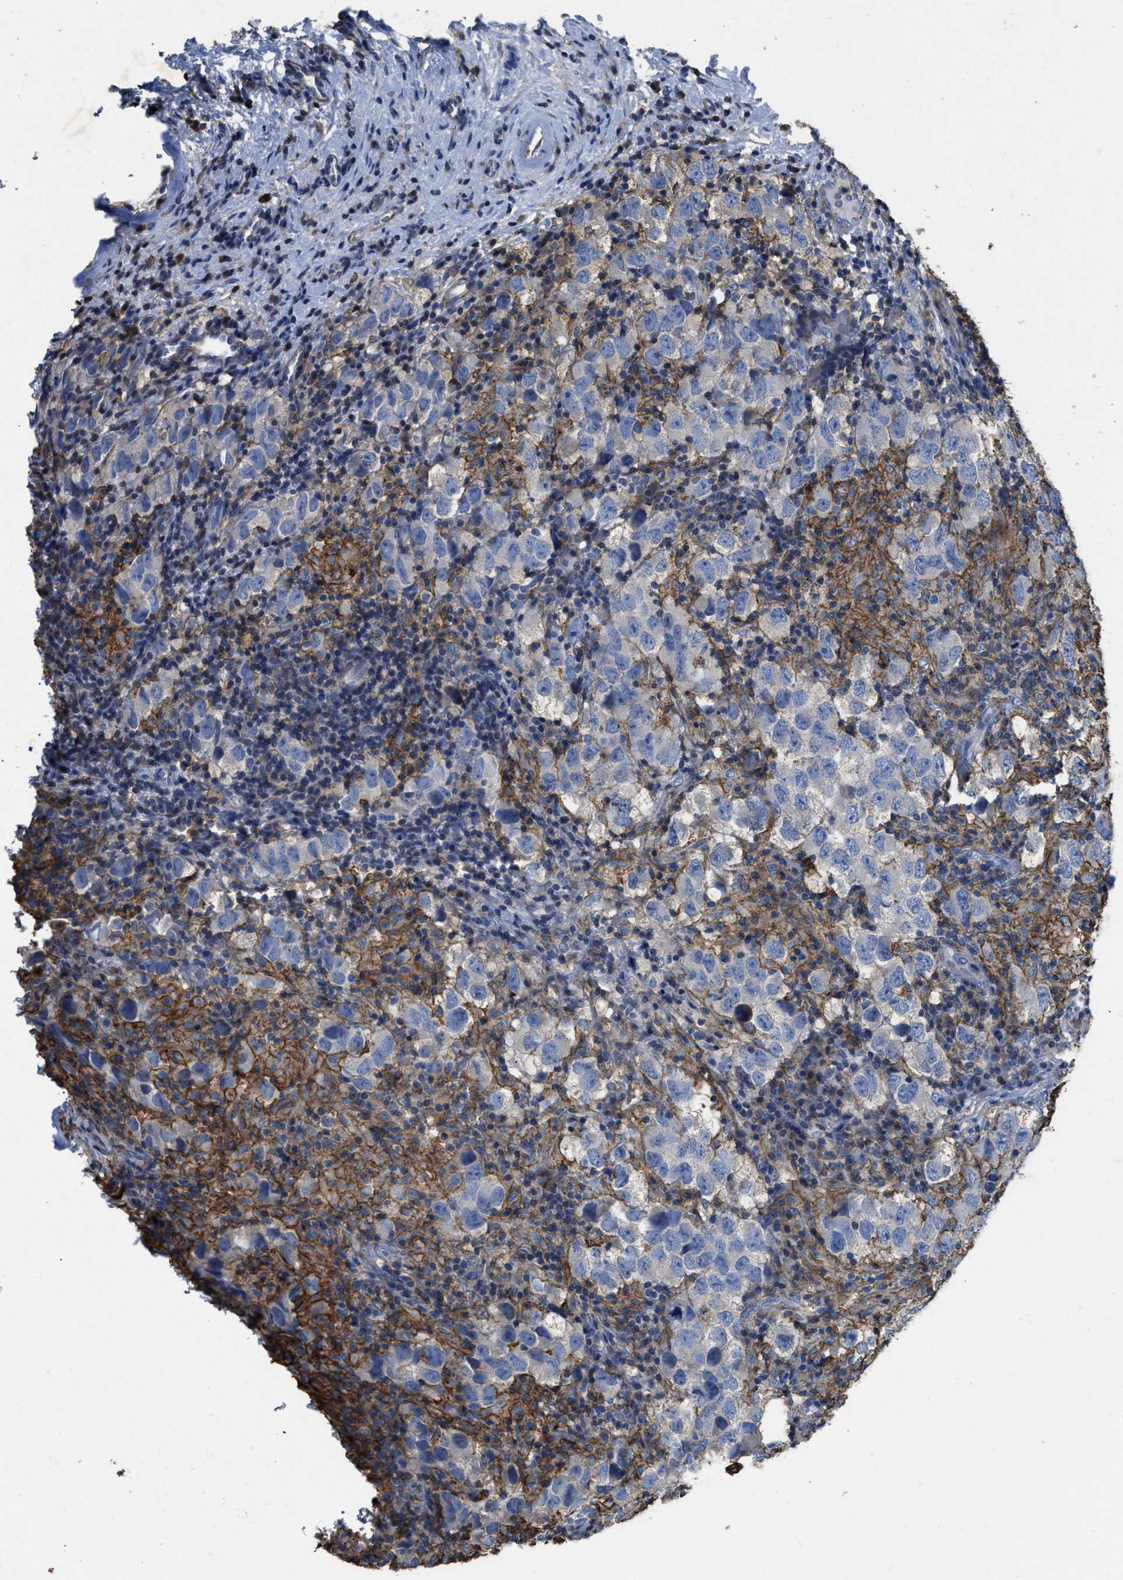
{"staining": {"intensity": "negative", "quantity": "none", "location": "none"}, "tissue": "testis cancer", "cell_type": "Tumor cells", "image_type": "cancer", "snomed": [{"axis": "morphology", "description": "Carcinoma, Embryonal, NOS"}, {"axis": "topography", "description": "Testis"}], "caption": "This is an IHC histopathology image of human testis cancer (embryonal carcinoma). There is no staining in tumor cells.", "gene": "OR51E1", "patient": {"sex": "male", "age": 21}}